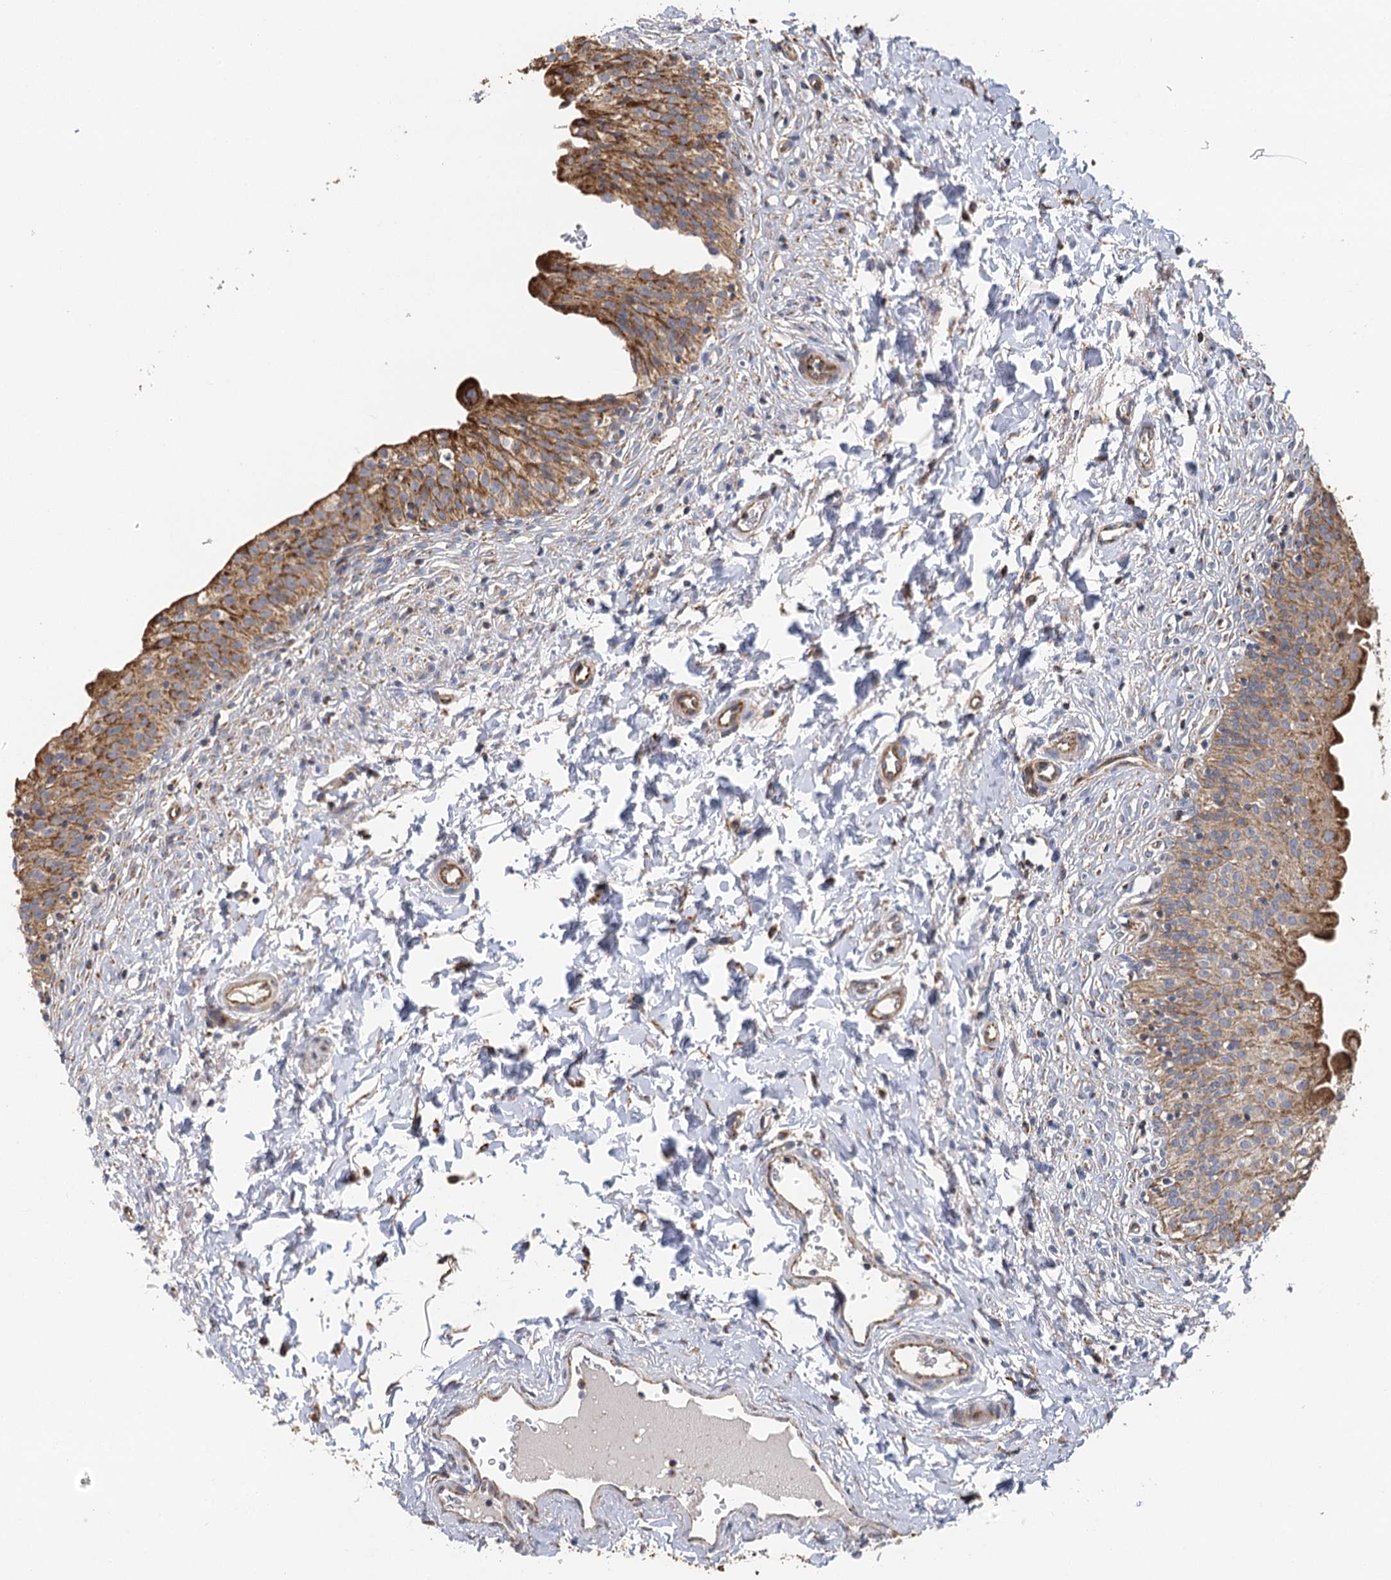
{"staining": {"intensity": "moderate", "quantity": ">75%", "location": "cytoplasmic/membranous"}, "tissue": "urinary bladder", "cell_type": "Urothelial cells", "image_type": "normal", "snomed": [{"axis": "morphology", "description": "Normal tissue, NOS"}, {"axis": "topography", "description": "Urinary bladder"}], "caption": "Urinary bladder stained with immunohistochemistry (IHC) shows moderate cytoplasmic/membranous staining in about >75% of urothelial cells.", "gene": "IL11RA", "patient": {"sex": "male", "age": 55}}